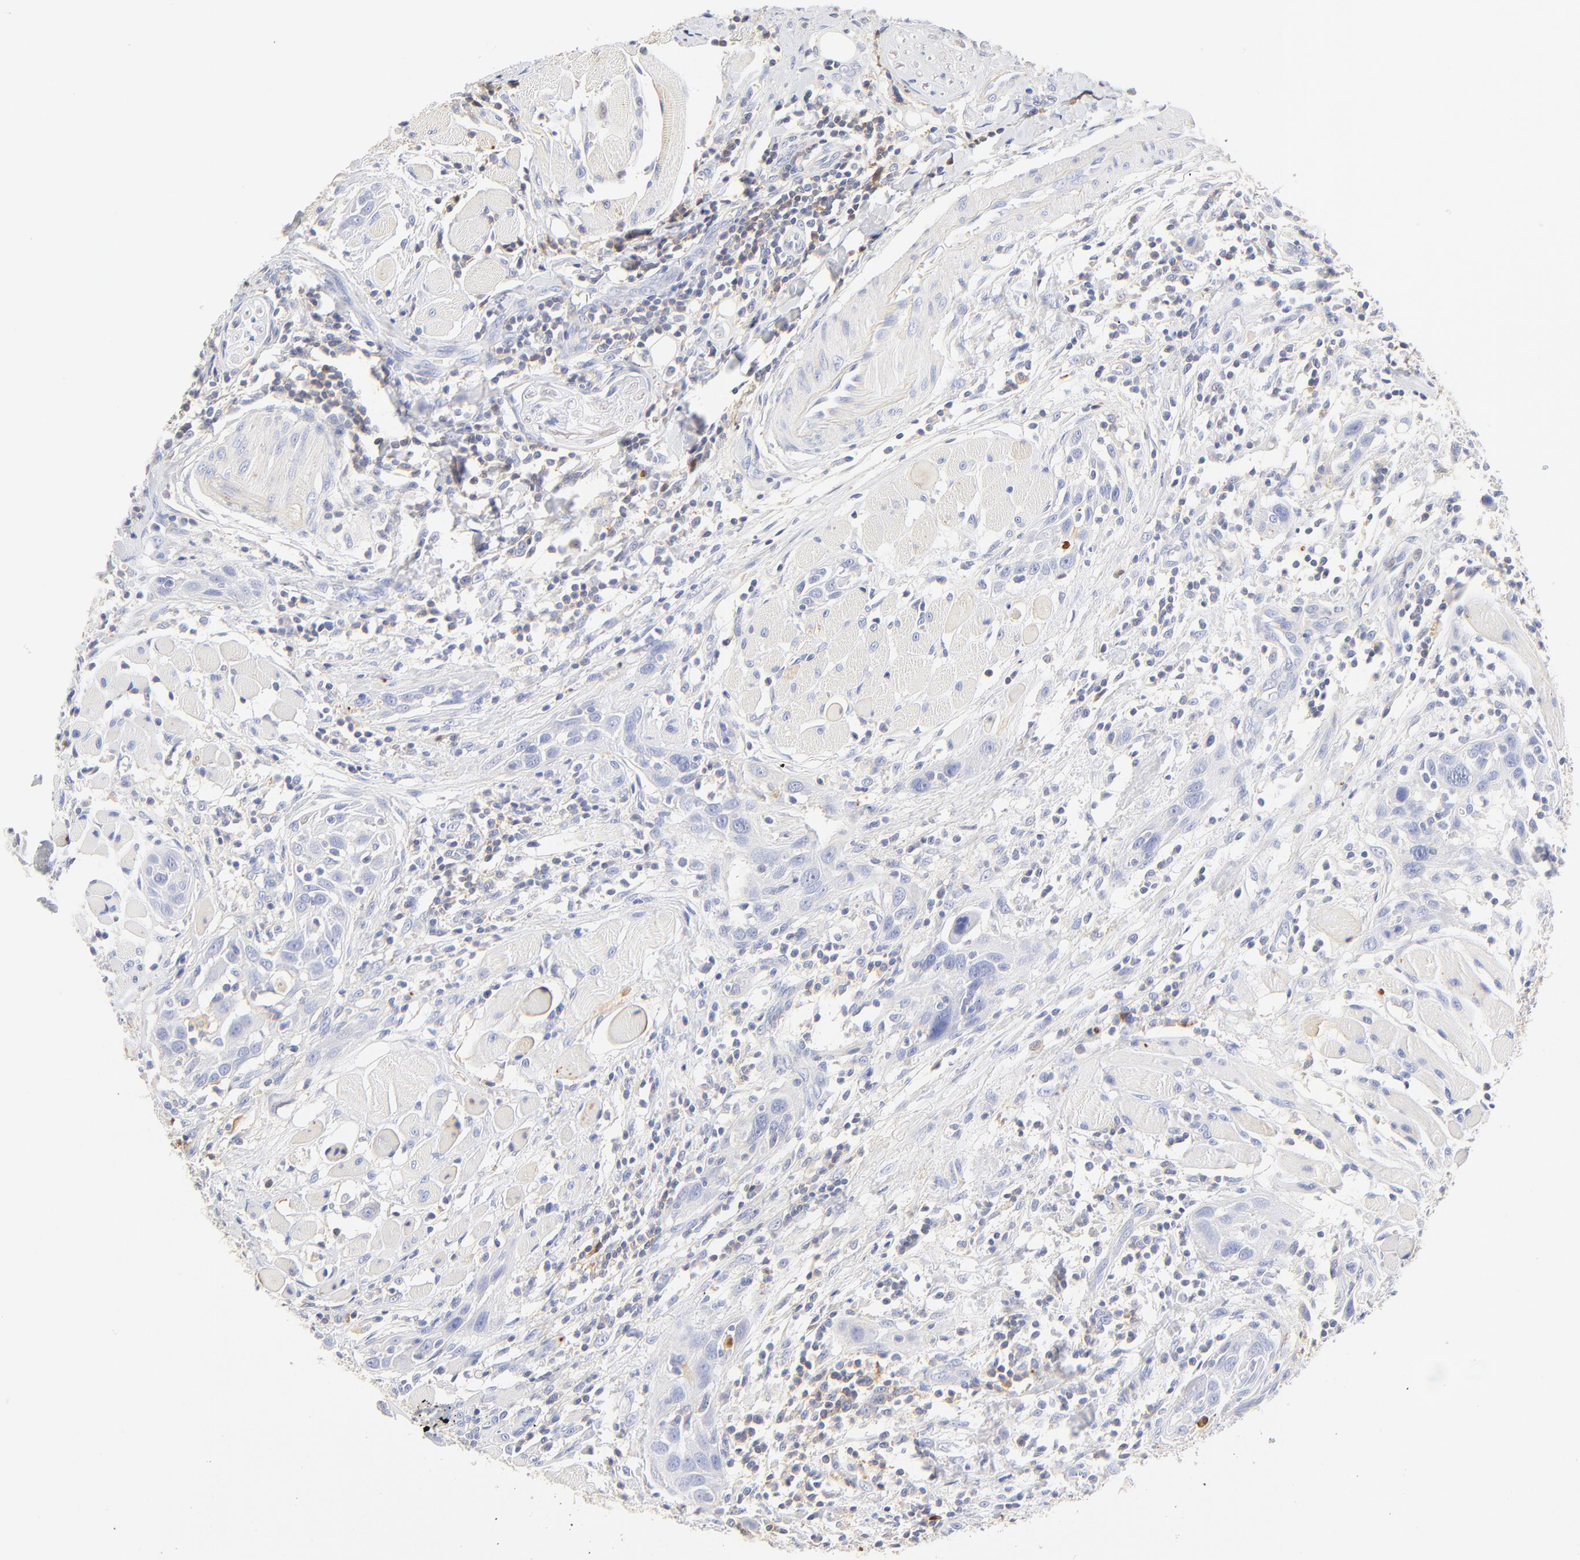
{"staining": {"intensity": "negative", "quantity": "none", "location": "none"}, "tissue": "head and neck cancer", "cell_type": "Tumor cells", "image_type": "cancer", "snomed": [{"axis": "morphology", "description": "Squamous cell carcinoma, NOS"}, {"axis": "topography", "description": "Oral tissue"}, {"axis": "topography", "description": "Head-Neck"}], "caption": "Immunohistochemistry of human squamous cell carcinoma (head and neck) shows no expression in tumor cells. (Immunohistochemistry, brightfield microscopy, high magnification).", "gene": "MDGA2", "patient": {"sex": "female", "age": 50}}